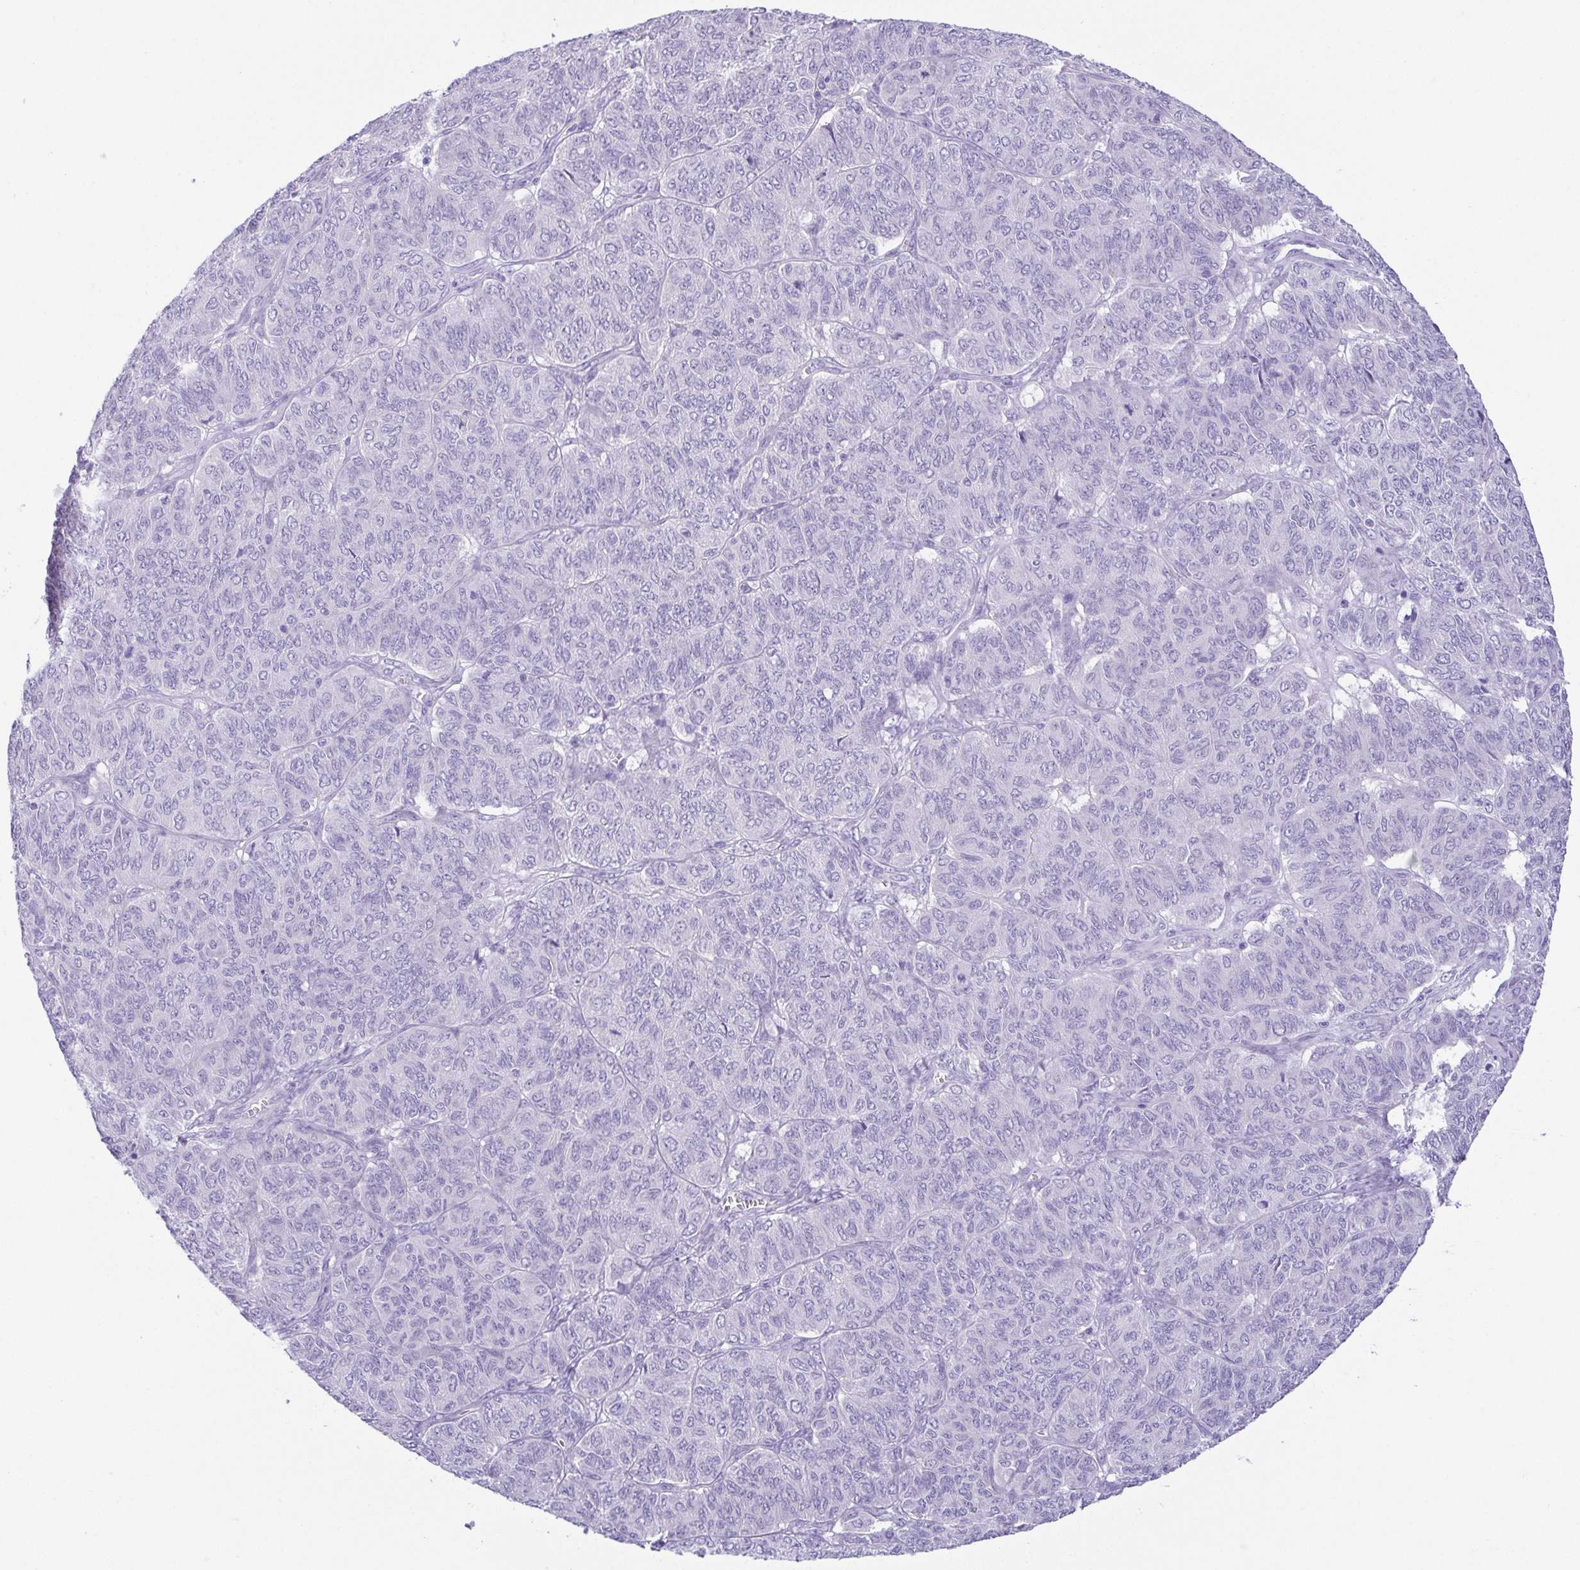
{"staining": {"intensity": "negative", "quantity": "none", "location": "none"}, "tissue": "ovarian cancer", "cell_type": "Tumor cells", "image_type": "cancer", "snomed": [{"axis": "morphology", "description": "Carcinoma, endometroid"}, {"axis": "topography", "description": "Ovary"}], "caption": "Photomicrograph shows no protein positivity in tumor cells of ovarian cancer (endometroid carcinoma) tissue. The staining was performed using DAB to visualize the protein expression in brown, while the nuclei were stained in blue with hematoxylin (Magnification: 20x).", "gene": "LUZP4", "patient": {"sex": "female", "age": 80}}